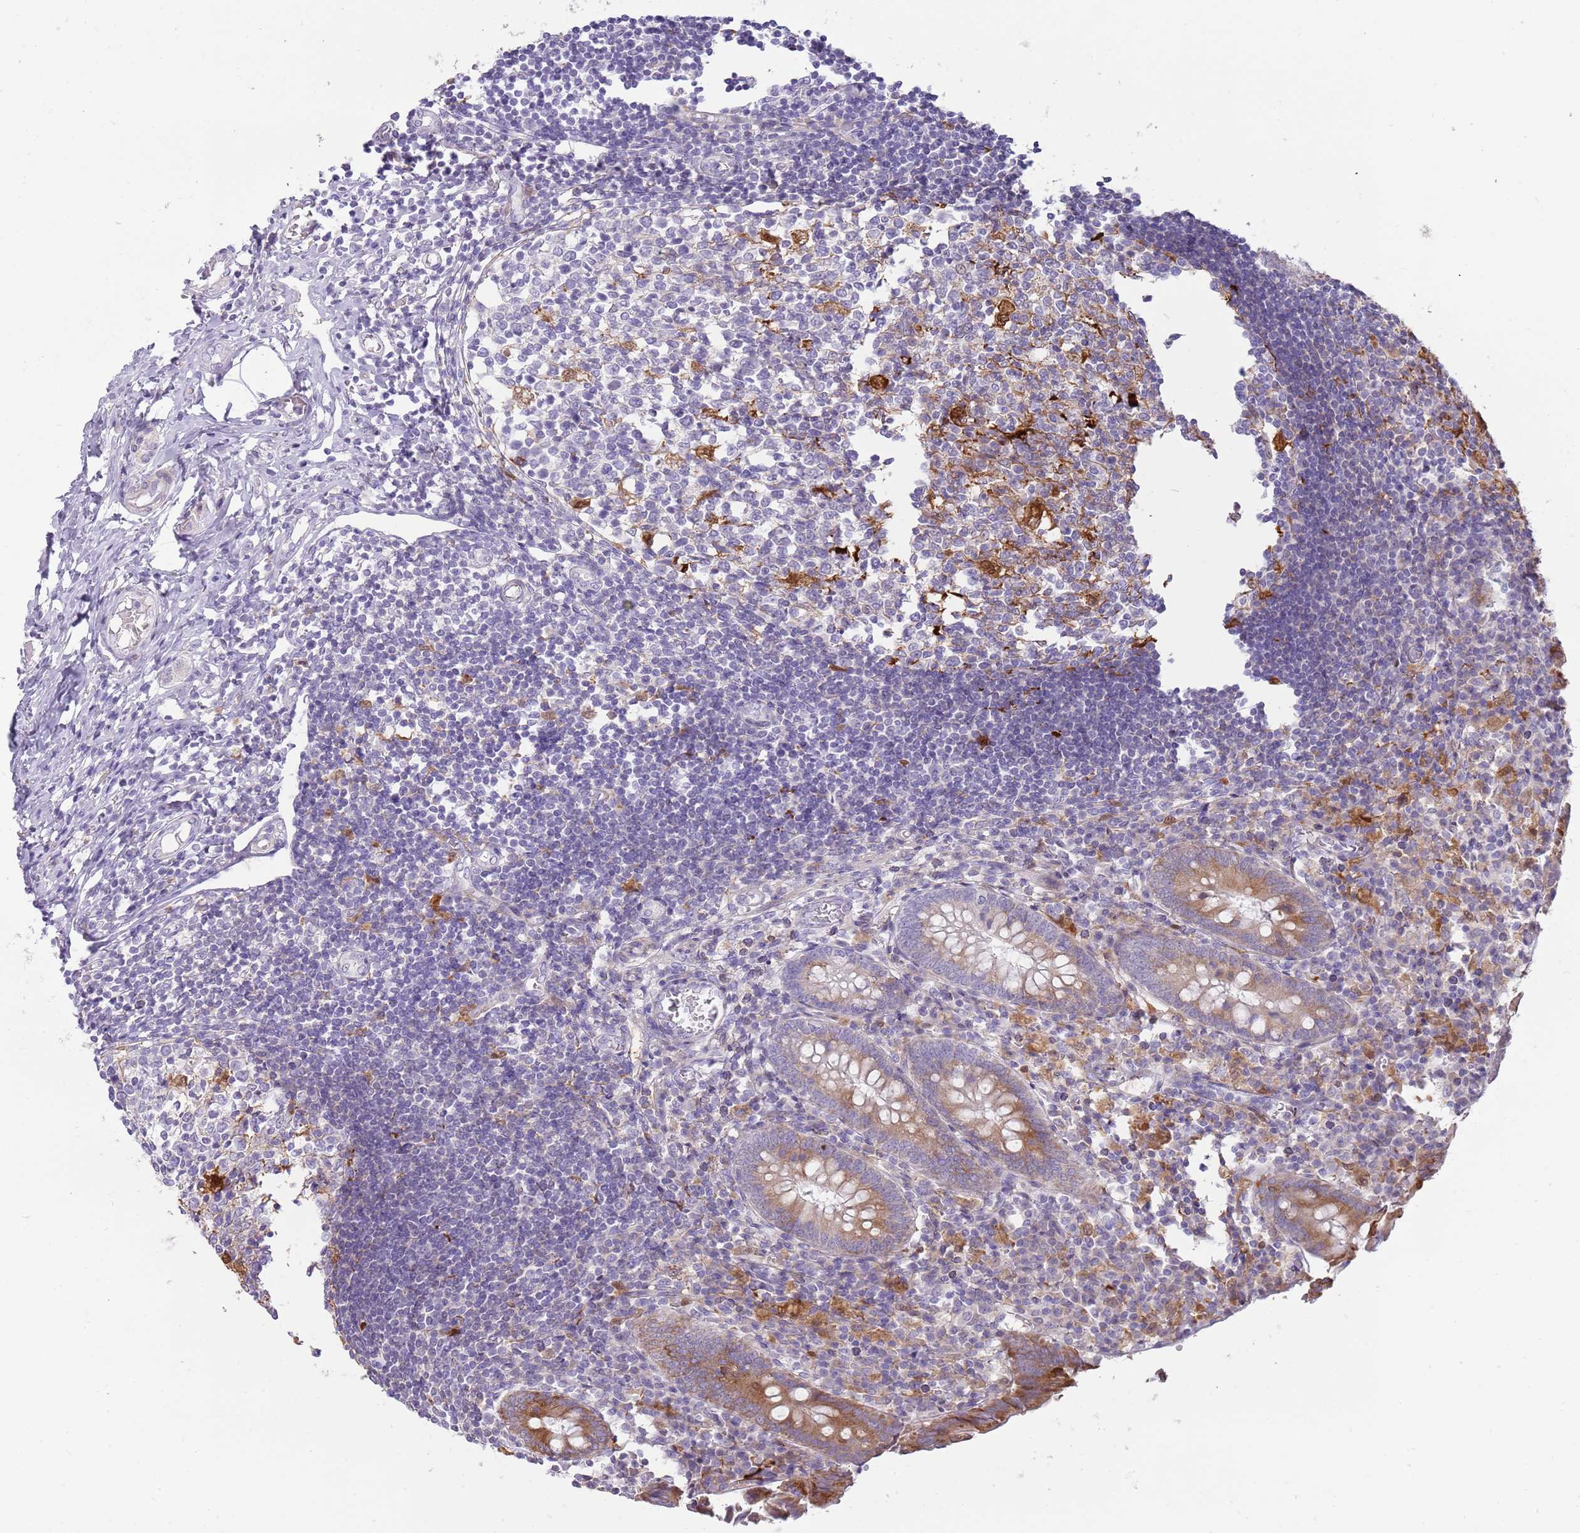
{"staining": {"intensity": "moderate", "quantity": "<25%", "location": "cytoplasmic/membranous"}, "tissue": "appendix", "cell_type": "Glandular cells", "image_type": "normal", "snomed": [{"axis": "morphology", "description": "Normal tissue, NOS"}, {"axis": "topography", "description": "Appendix"}], "caption": "This micrograph demonstrates IHC staining of normal appendix, with low moderate cytoplasmic/membranous staining in about <25% of glandular cells.", "gene": "DIPK1C", "patient": {"sex": "female", "age": 17}}